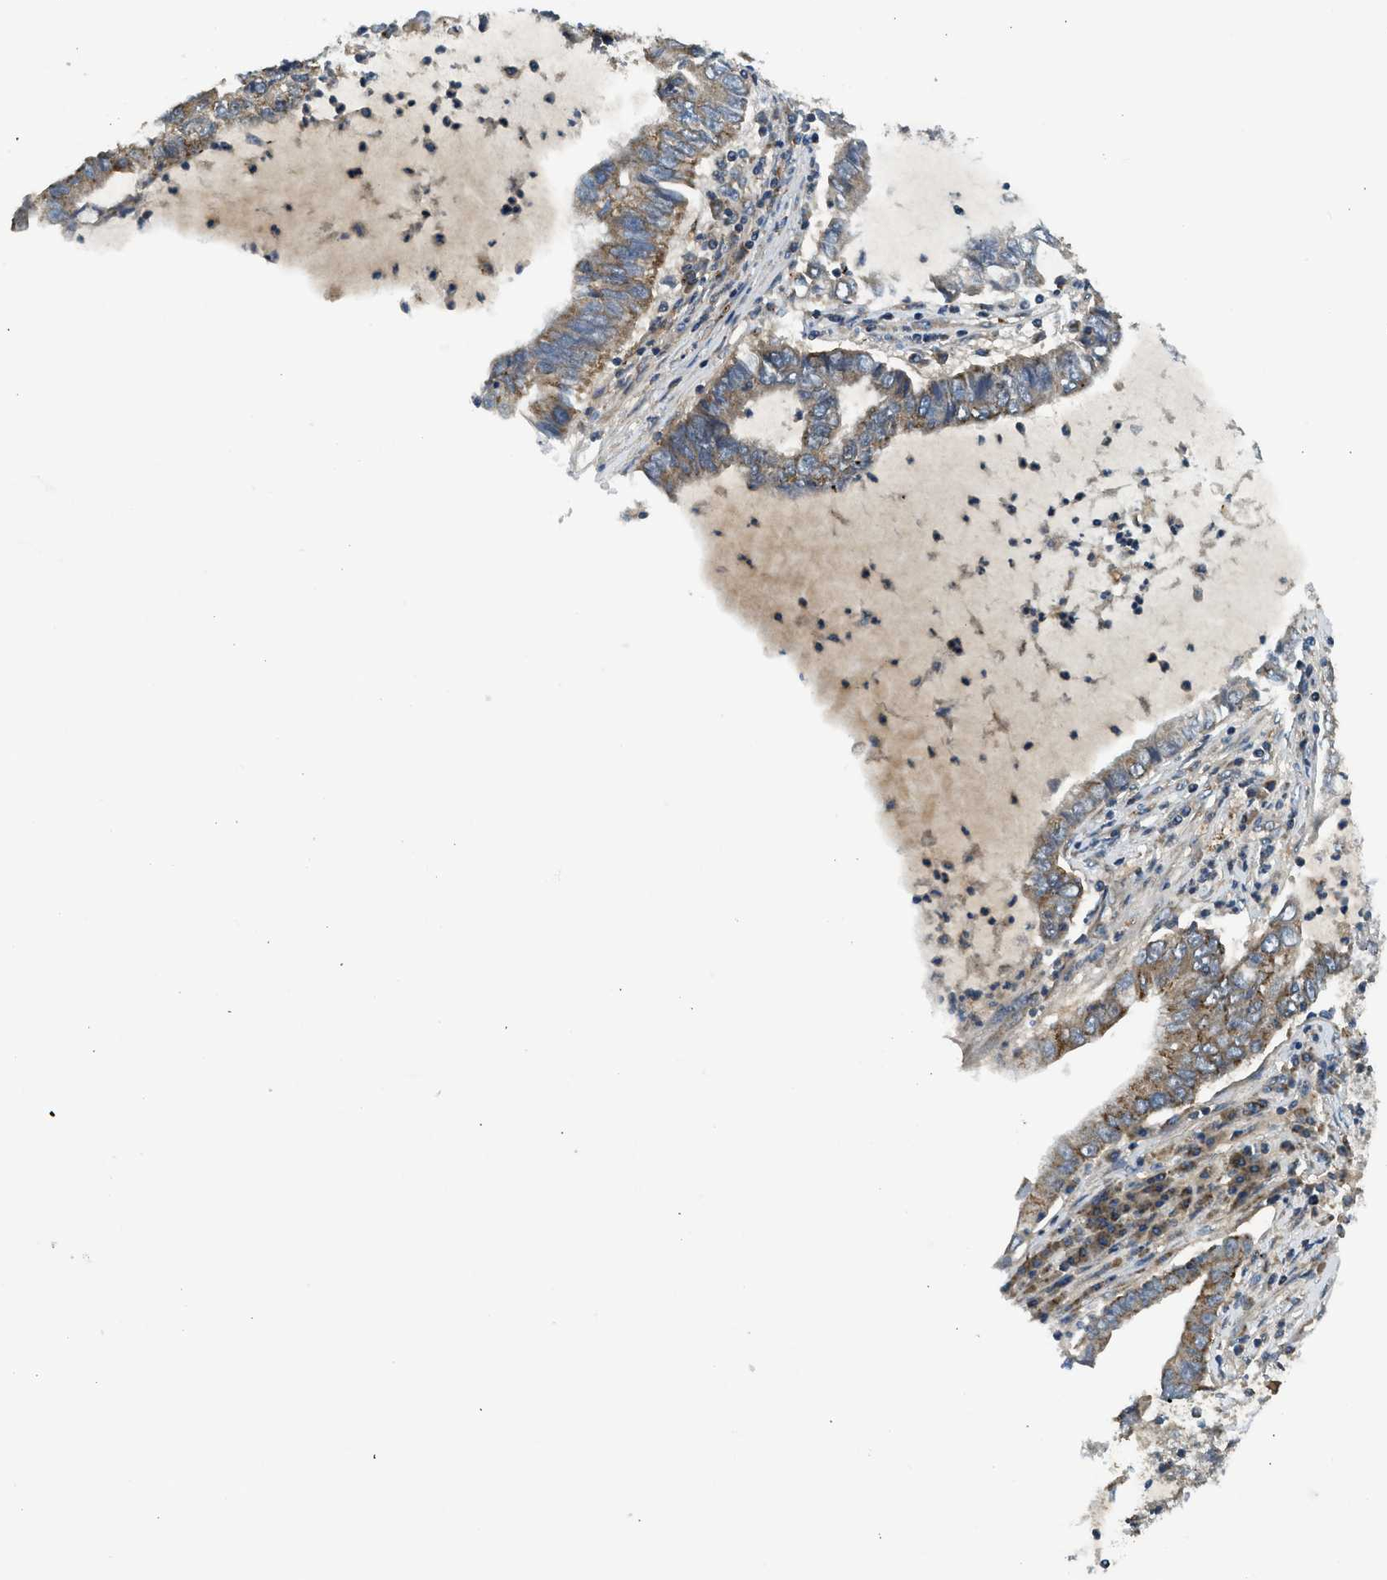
{"staining": {"intensity": "moderate", "quantity": ">75%", "location": "cytoplasmic/membranous"}, "tissue": "lung cancer", "cell_type": "Tumor cells", "image_type": "cancer", "snomed": [{"axis": "morphology", "description": "Adenocarcinoma, NOS"}, {"axis": "topography", "description": "Lung"}], "caption": "Immunohistochemistry (IHC) (DAB (3,3'-diaminobenzidine)) staining of lung cancer exhibits moderate cytoplasmic/membranous protein positivity in approximately >75% of tumor cells.", "gene": "STARD3", "patient": {"sex": "female", "age": 51}}